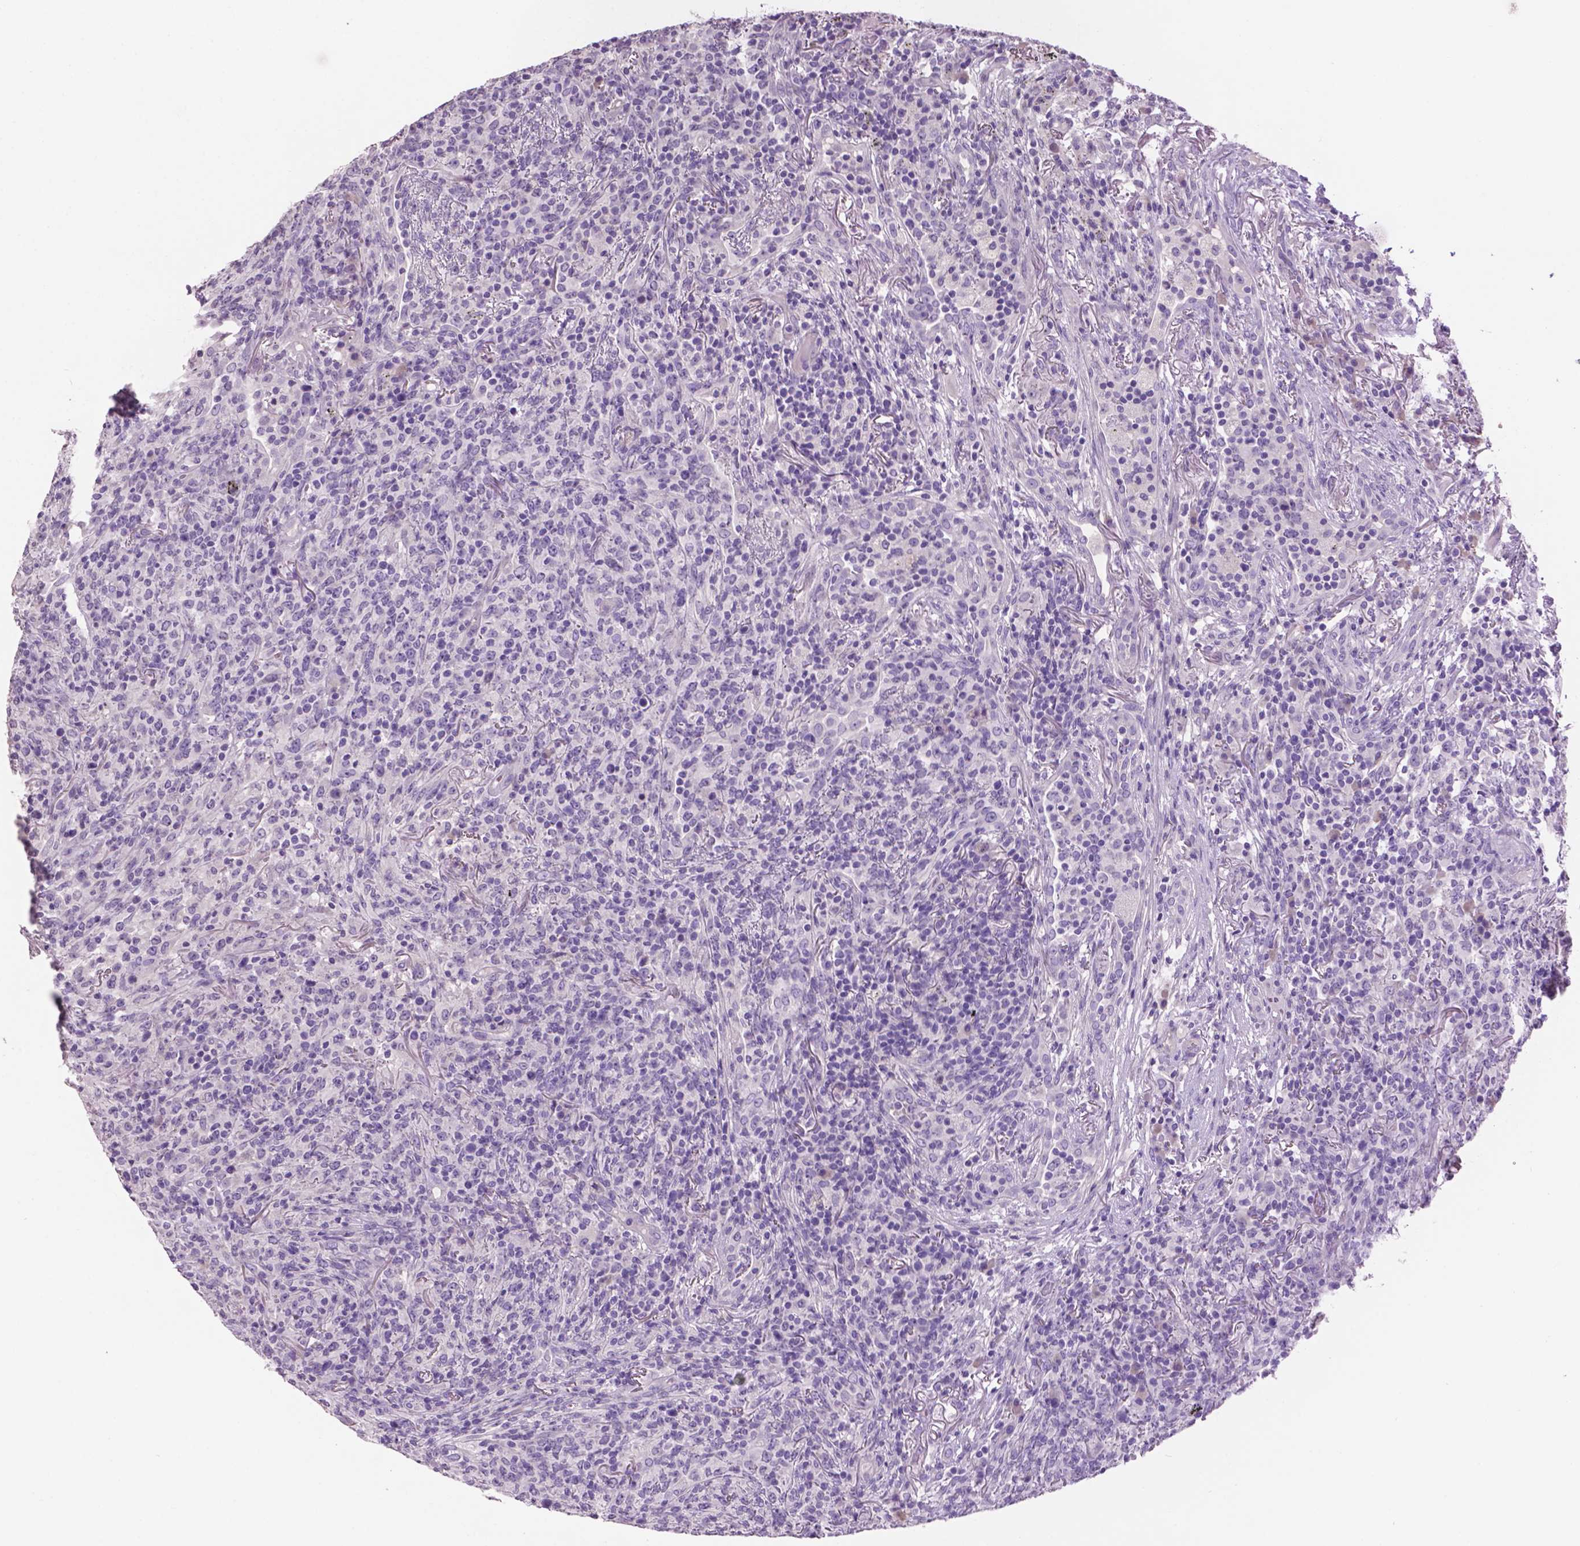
{"staining": {"intensity": "negative", "quantity": "none", "location": "none"}, "tissue": "lymphoma", "cell_type": "Tumor cells", "image_type": "cancer", "snomed": [{"axis": "morphology", "description": "Malignant lymphoma, non-Hodgkin's type, High grade"}, {"axis": "topography", "description": "Lung"}], "caption": "High magnification brightfield microscopy of lymphoma stained with DAB (3,3'-diaminobenzidine) (brown) and counterstained with hematoxylin (blue): tumor cells show no significant staining.", "gene": "CRYBA4", "patient": {"sex": "male", "age": 79}}